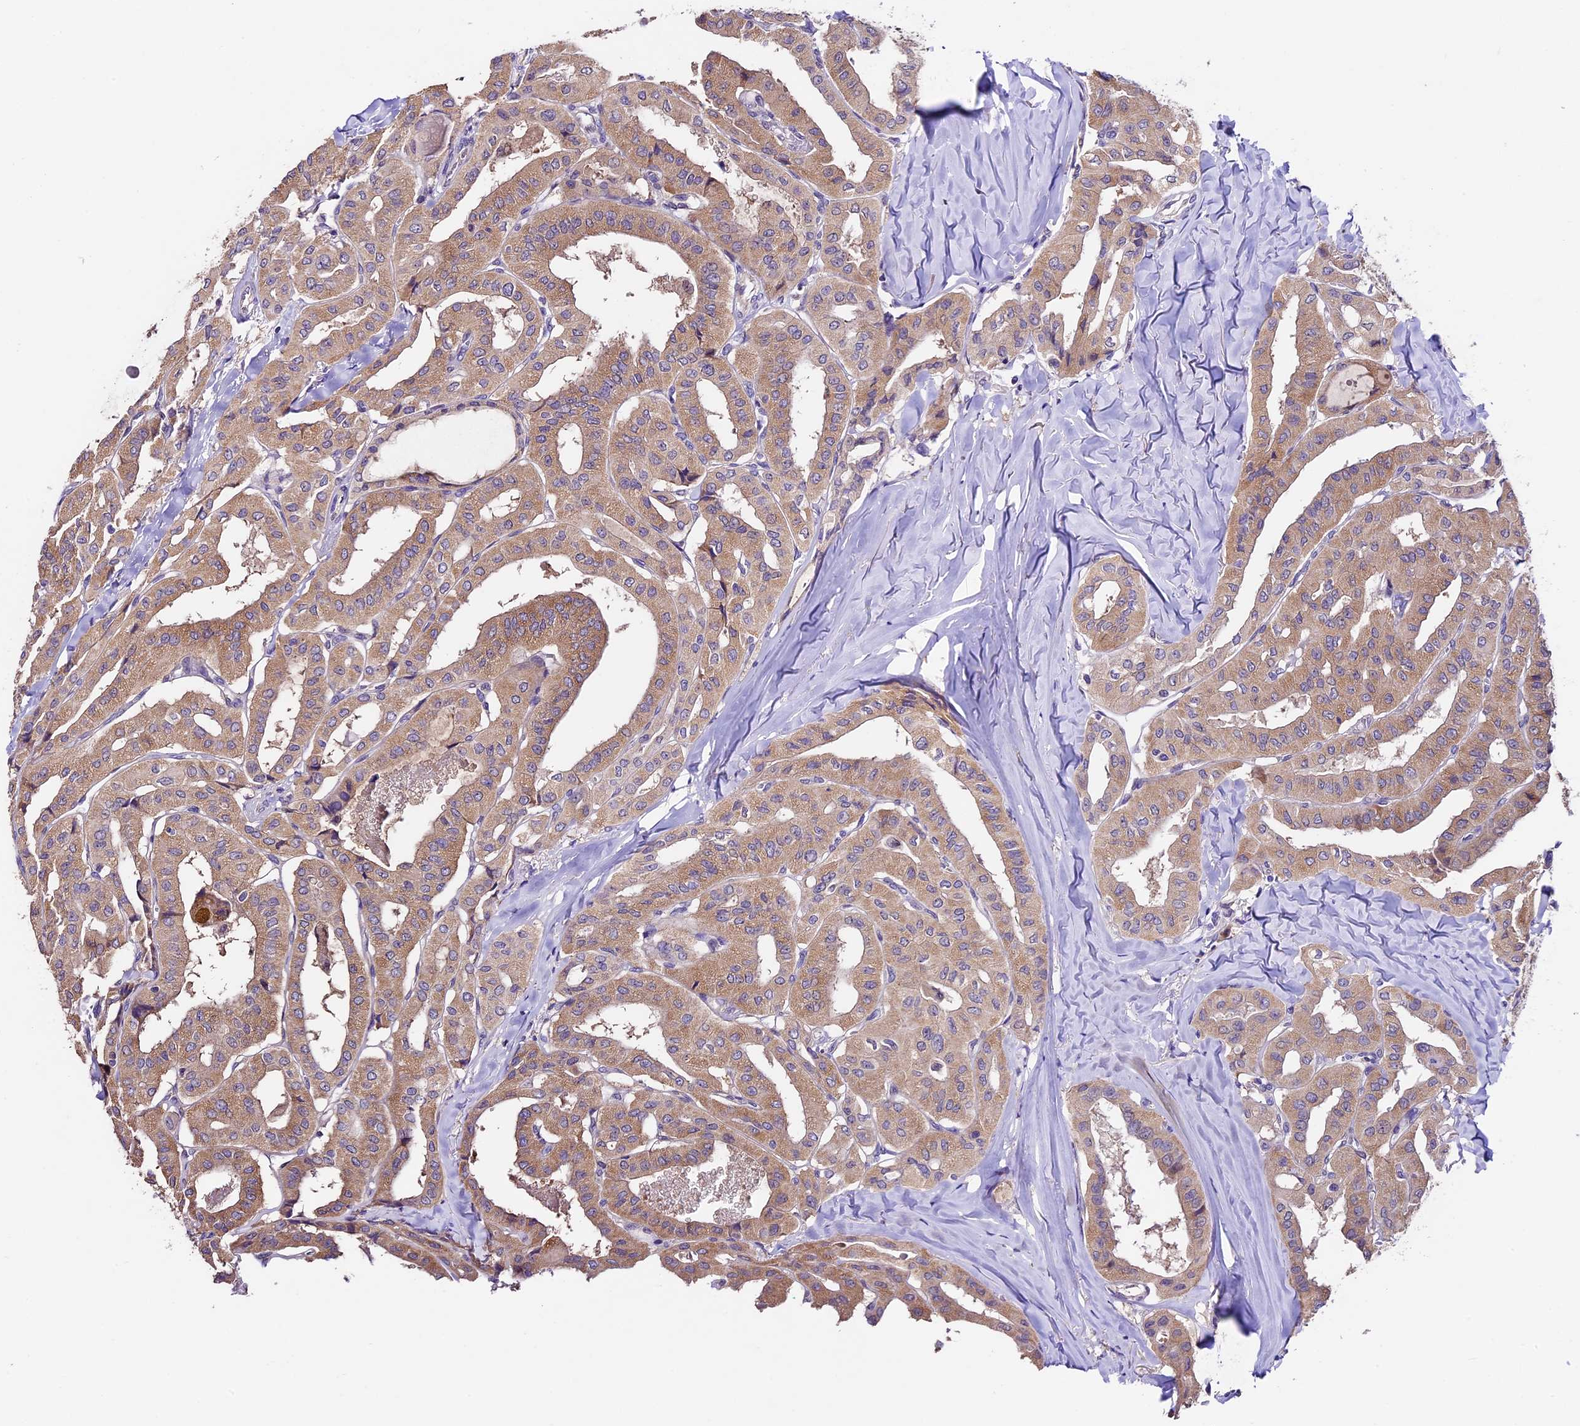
{"staining": {"intensity": "weak", "quantity": ">75%", "location": "cytoplasmic/membranous"}, "tissue": "thyroid cancer", "cell_type": "Tumor cells", "image_type": "cancer", "snomed": [{"axis": "morphology", "description": "Papillary adenocarcinoma, NOS"}, {"axis": "topography", "description": "Thyroid gland"}], "caption": "An immunohistochemistry (IHC) photomicrograph of neoplastic tissue is shown. Protein staining in brown shows weak cytoplasmic/membranous positivity in thyroid papillary adenocarcinoma within tumor cells.", "gene": "SBNO2", "patient": {"sex": "female", "age": 59}}